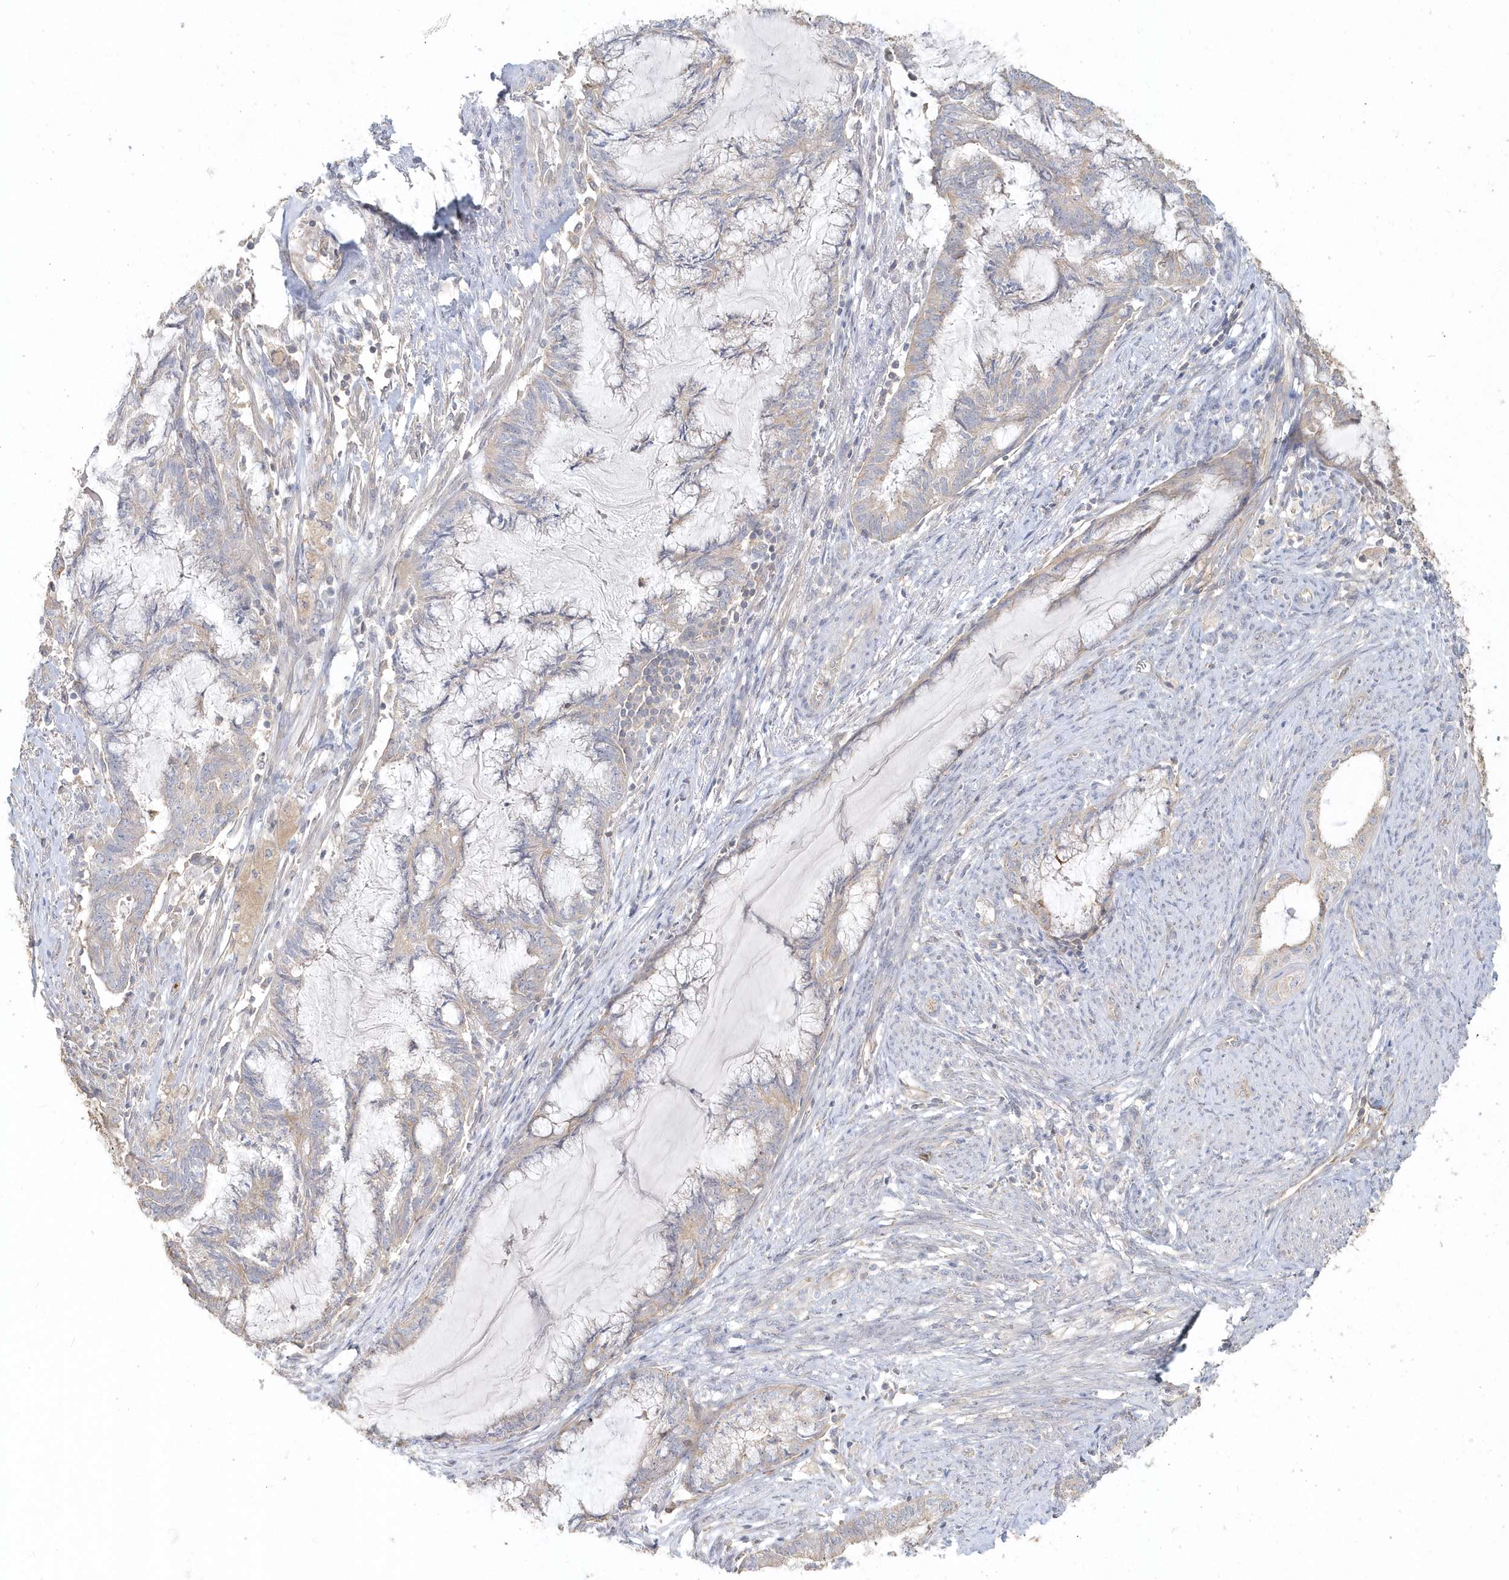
{"staining": {"intensity": "negative", "quantity": "none", "location": "none"}, "tissue": "endometrial cancer", "cell_type": "Tumor cells", "image_type": "cancer", "snomed": [{"axis": "morphology", "description": "Adenocarcinoma, NOS"}, {"axis": "topography", "description": "Endometrium"}], "caption": "Immunohistochemistry (IHC) micrograph of neoplastic tissue: adenocarcinoma (endometrial) stained with DAB (3,3'-diaminobenzidine) reveals no significant protein positivity in tumor cells.", "gene": "MMRN1", "patient": {"sex": "female", "age": 86}}